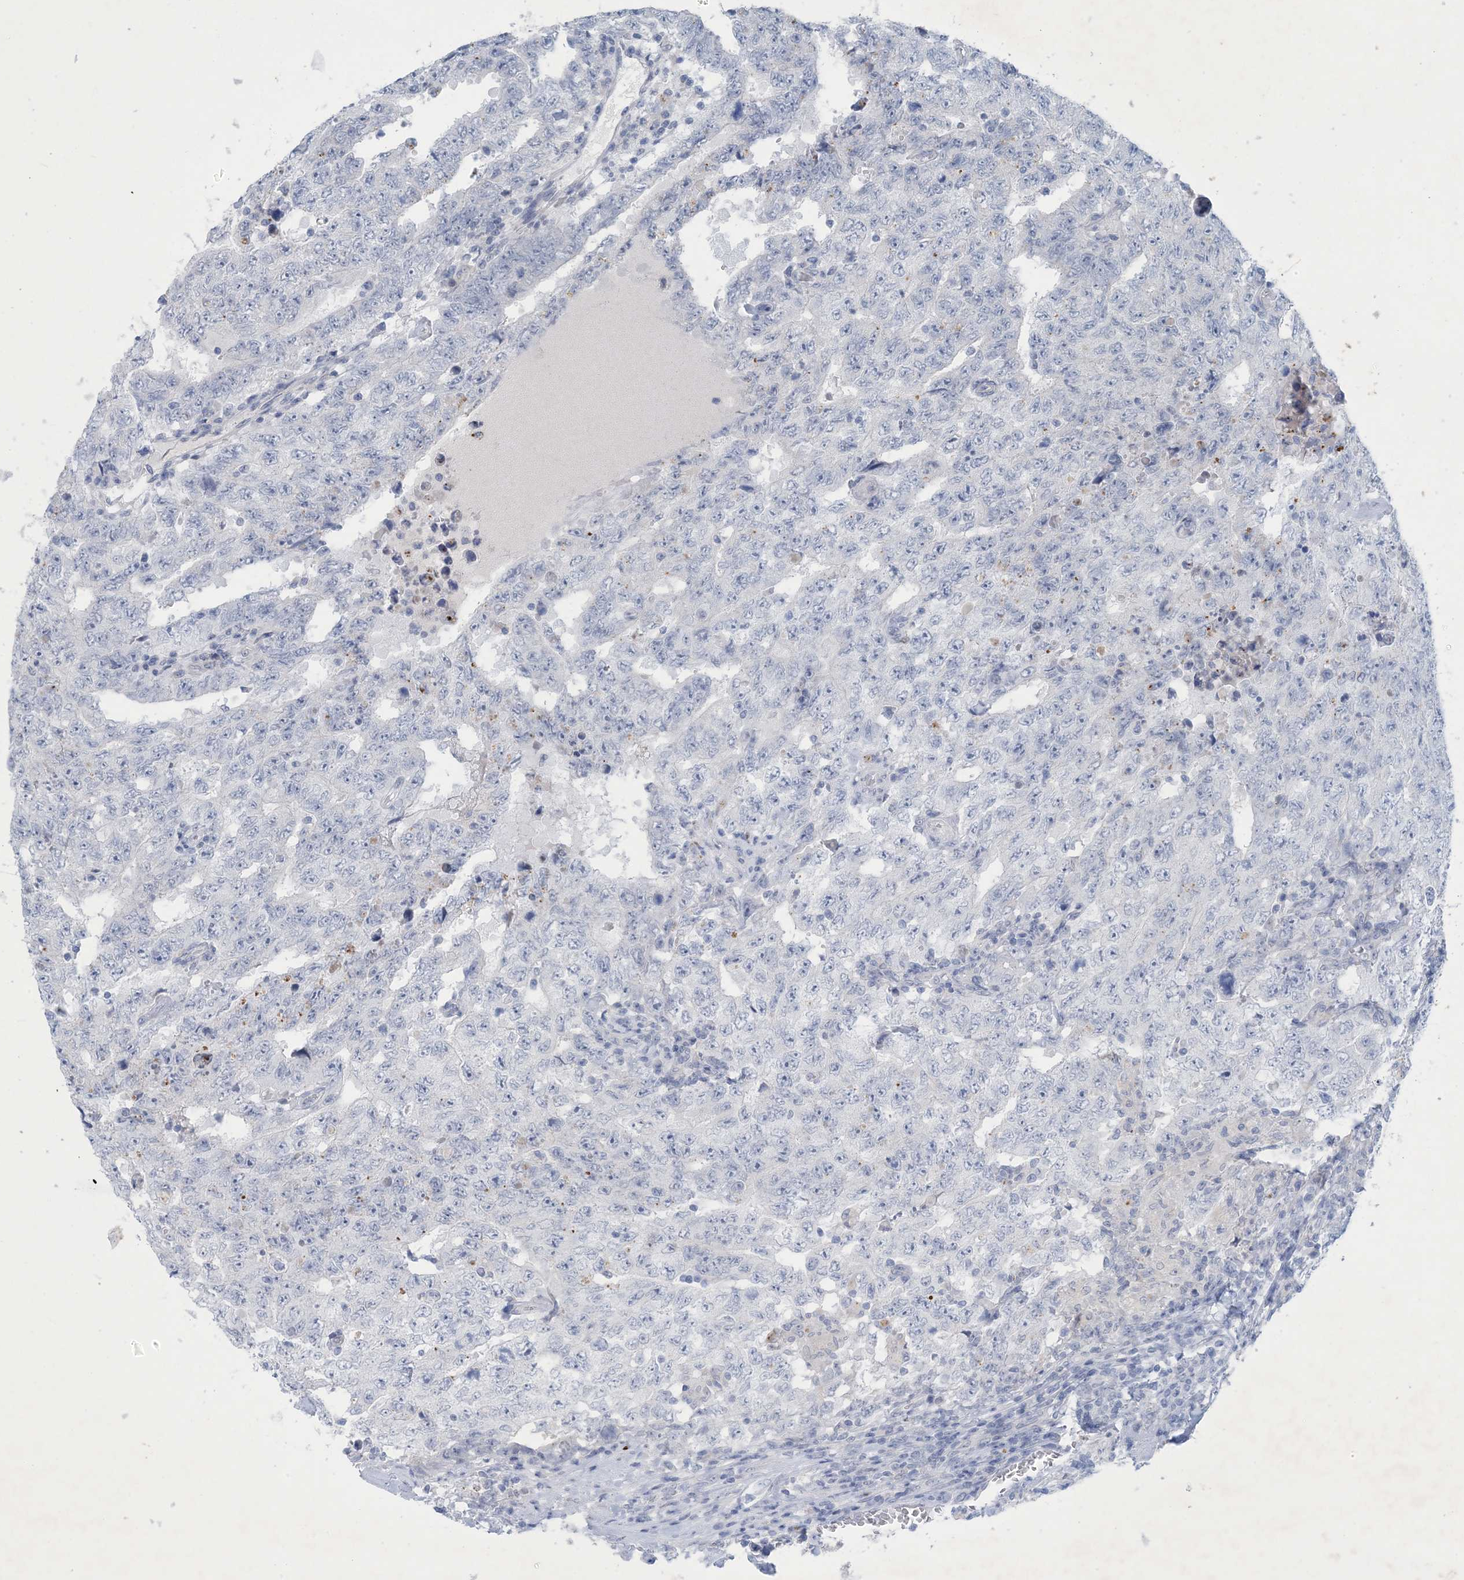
{"staining": {"intensity": "negative", "quantity": "none", "location": "none"}, "tissue": "testis cancer", "cell_type": "Tumor cells", "image_type": "cancer", "snomed": [{"axis": "morphology", "description": "Carcinoma, Embryonal, NOS"}, {"axis": "topography", "description": "Testis"}], "caption": "Tumor cells are negative for brown protein staining in testis cancer (embryonal carcinoma).", "gene": "GABRG1", "patient": {"sex": "male", "age": 26}}